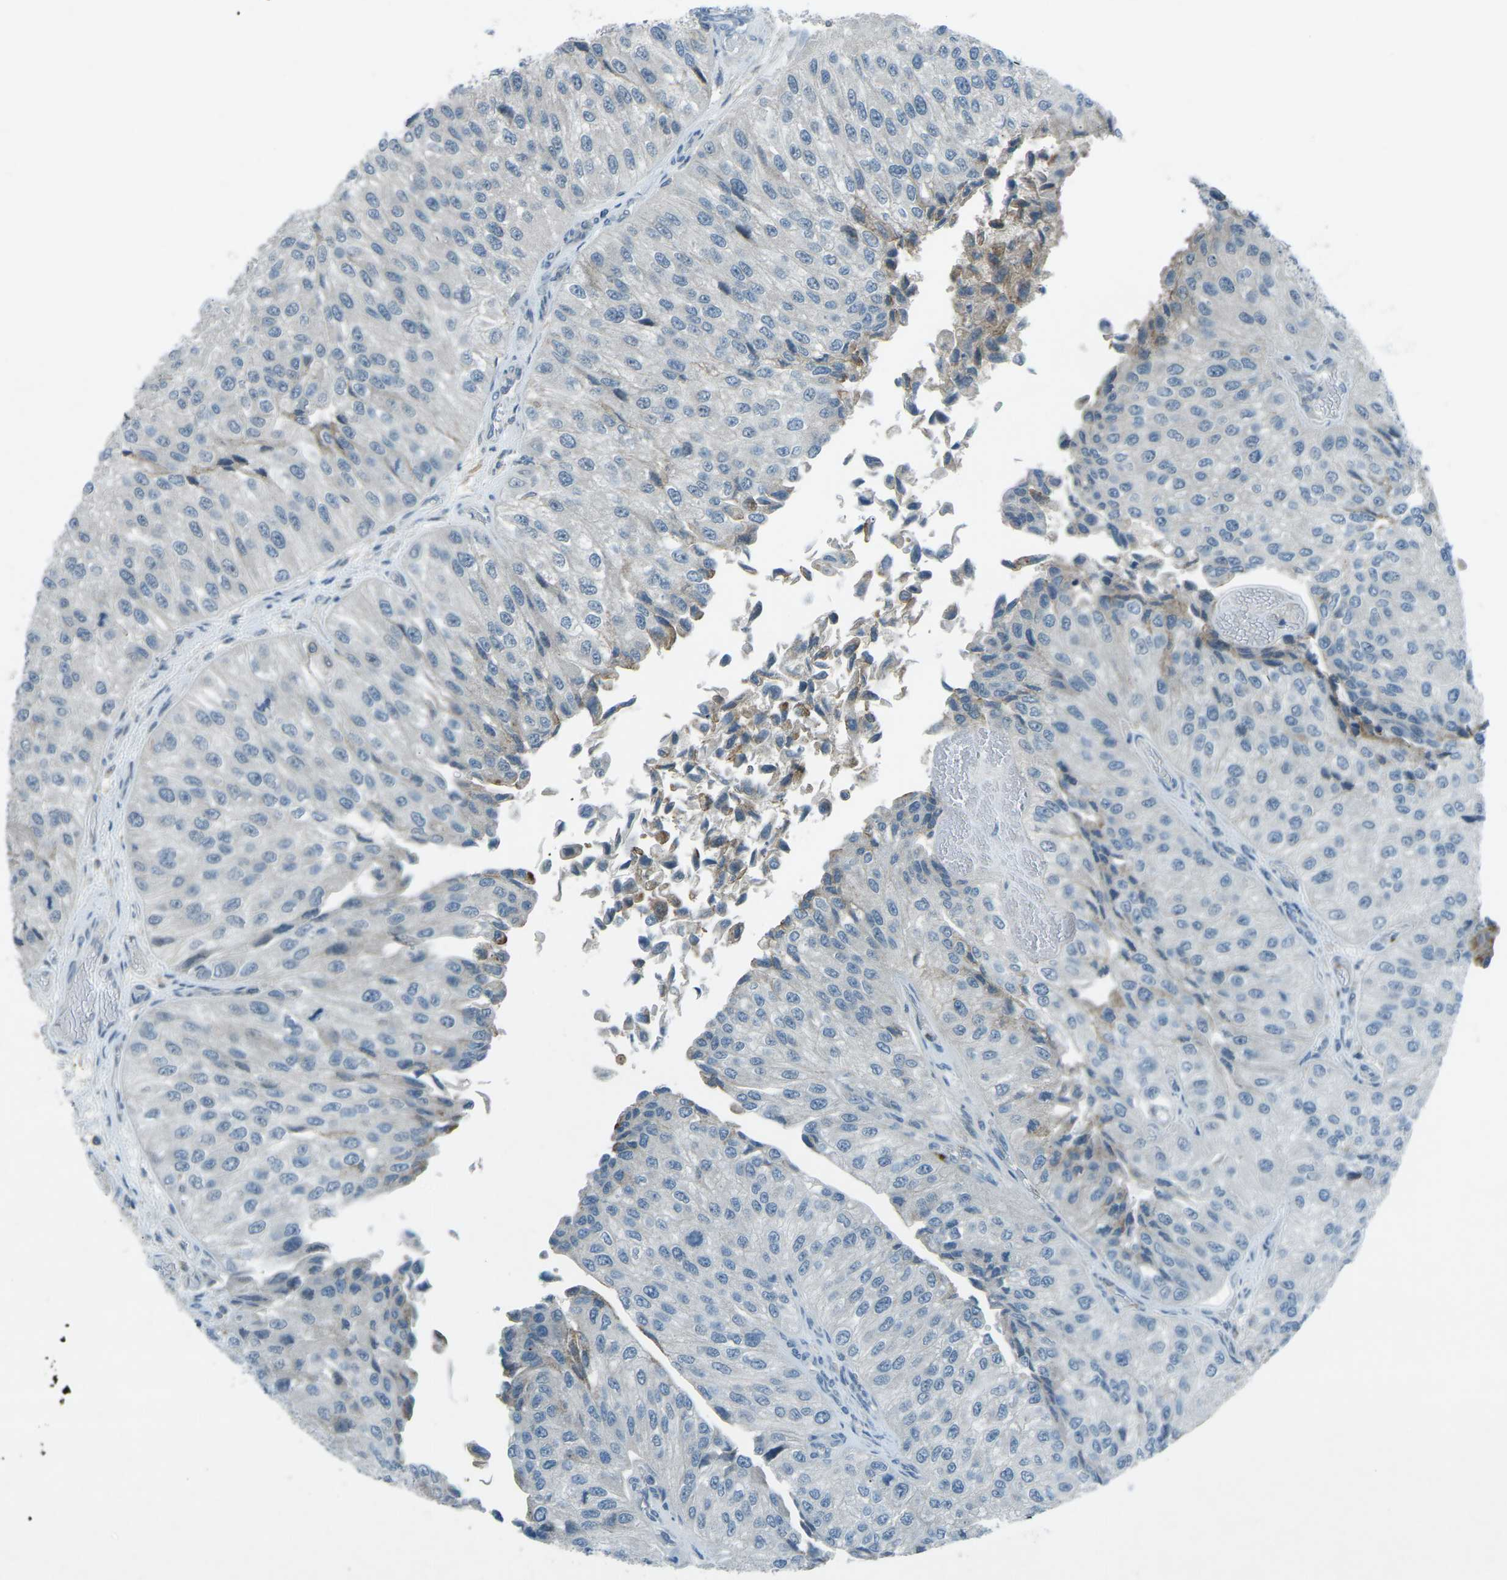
{"staining": {"intensity": "negative", "quantity": "none", "location": "none"}, "tissue": "urothelial cancer", "cell_type": "Tumor cells", "image_type": "cancer", "snomed": [{"axis": "morphology", "description": "Urothelial carcinoma, High grade"}, {"axis": "topography", "description": "Kidney"}, {"axis": "topography", "description": "Urinary bladder"}], "caption": "Image shows no protein staining in tumor cells of urothelial carcinoma (high-grade) tissue.", "gene": "PRKCA", "patient": {"sex": "male", "age": 77}}